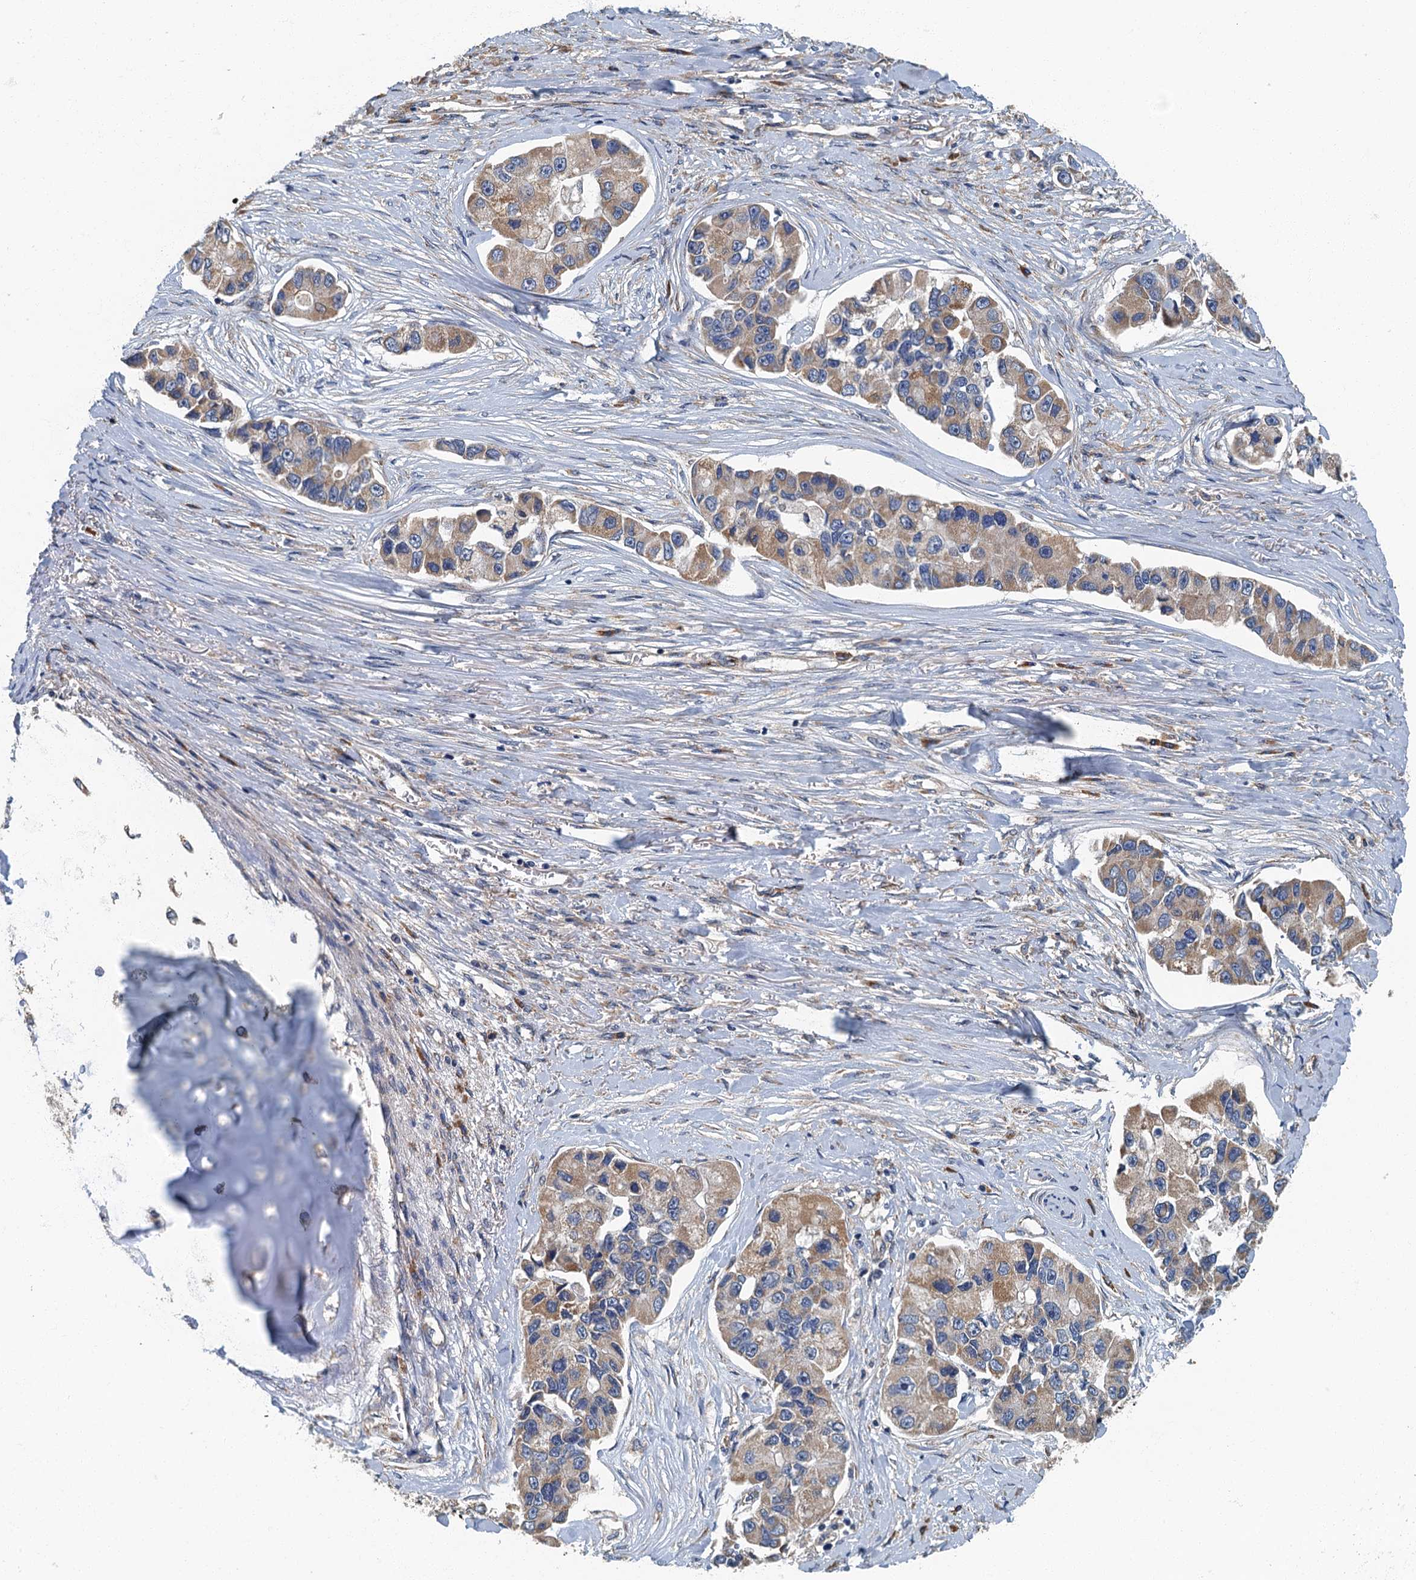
{"staining": {"intensity": "weak", "quantity": "25%-75%", "location": "cytoplasmic/membranous"}, "tissue": "lung cancer", "cell_type": "Tumor cells", "image_type": "cancer", "snomed": [{"axis": "morphology", "description": "Adenocarcinoma, NOS"}, {"axis": "topography", "description": "Lung"}], "caption": "Adenocarcinoma (lung) stained with DAB (3,3'-diaminobenzidine) IHC shows low levels of weak cytoplasmic/membranous staining in approximately 25%-75% of tumor cells. (IHC, brightfield microscopy, high magnification).", "gene": "DDX49", "patient": {"sex": "female", "age": 54}}